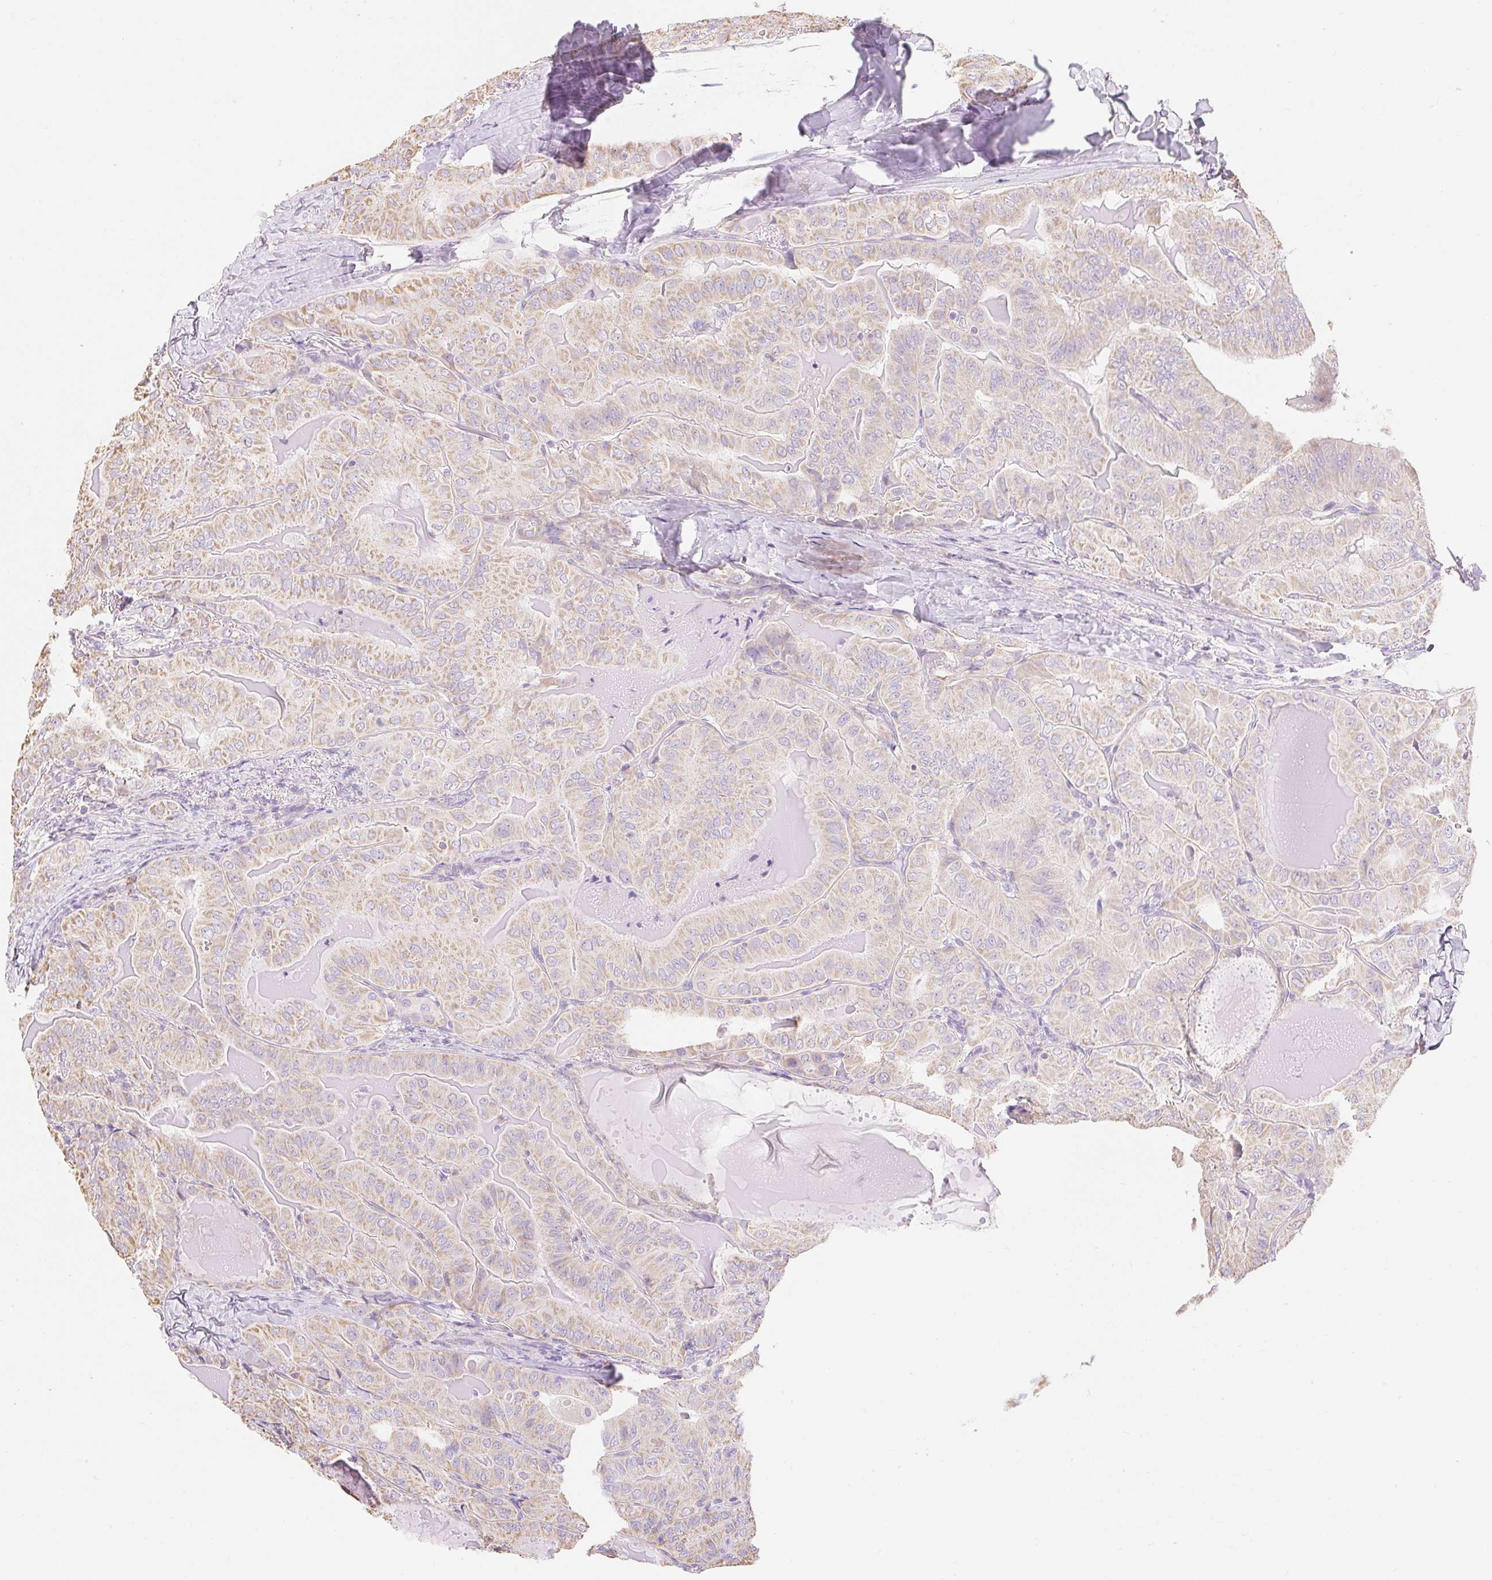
{"staining": {"intensity": "weak", "quantity": "25%-75%", "location": "cytoplasmic/membranous"}, "tissue": "thyroid cancer", "cell_type": "Tumor cells", "image_type": "cancer", "snomed": [{"axis": "morphology", "description": "Papillary adenocarcinoma, NOS"}, {"axis": "topography", "description": "Thyroid gland"}], "caption": "An image showing weak cytoplasmic/membranous expression in about 25%-75% of tumor cells in thyroid cancer (papillary adenocarcinoma), as visualized by brown immunohistochemical staining.", "gene": "DHX35", "patient": {"sex": "female", "age": 68}}